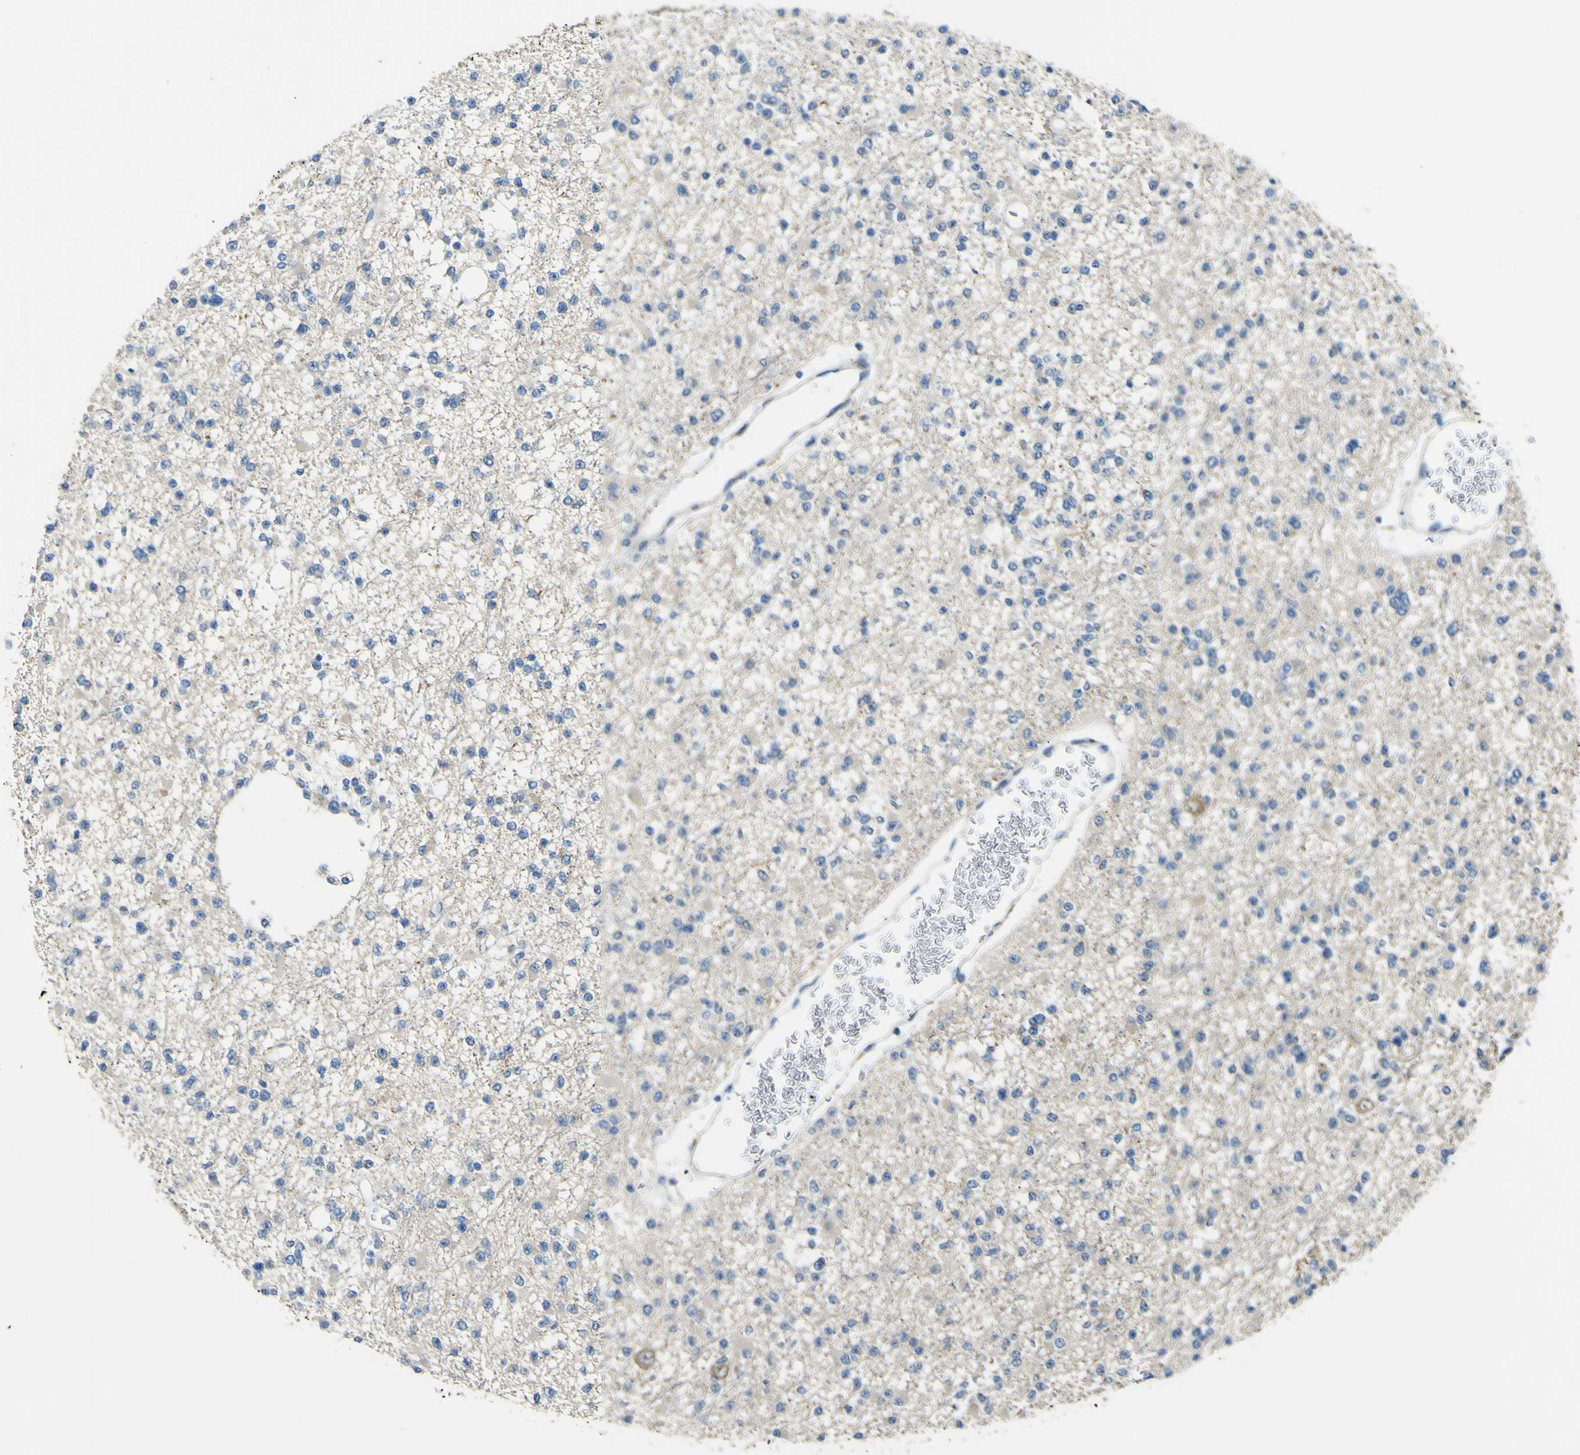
{"staining": {"intensity": "negative", "quantity": "none", "location": "none"}, "tissue": "glioma", "cell_type": "Tumor cells", "image_type": "cancer", "snomed": [{"axis": "morphology", "description": "Glioma, malignant, Low grade"}, {"axis": "topography", "description": "Brain"}], "caption": "IHC micrograph of neoplastic tissue: malignant glioma (low-grade) stained with DAB demonstrates no significant protein positivity in tumor cells. (Brightfield microscopy of DAB immunohistochemistry (IHC) at high magnification).", "gene": "ALDH18A1", "patient": {"sex": "female", "age": 22}}